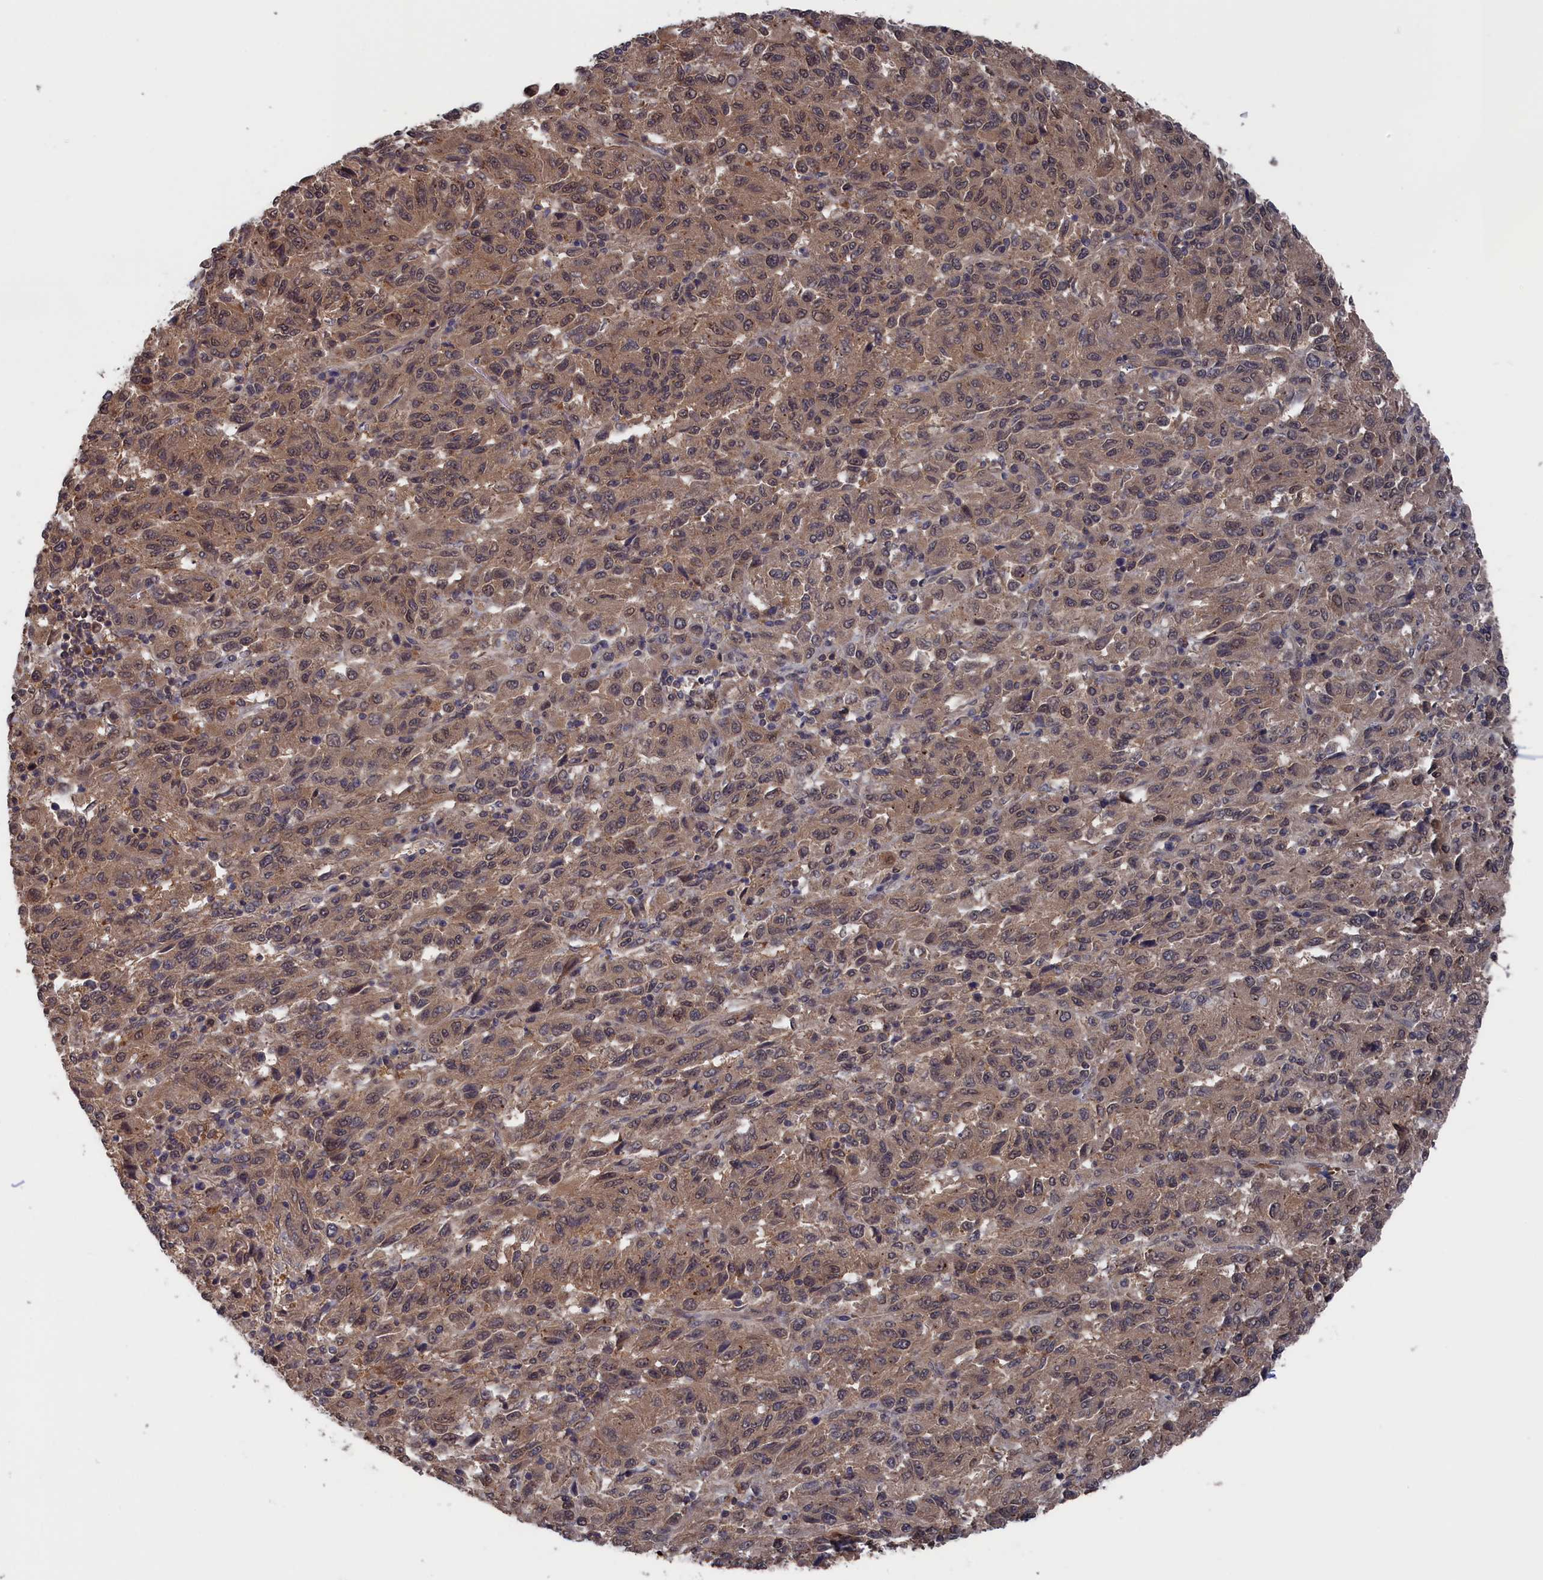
{"staining": {"intensity": "weak", "quantity": ">75%", "location": "cytoplasmic/membranous,nuclear"}, "tissue": "melanoma", "cell_type": "Tumor cells", "image_type": "cancer", "snomed": [{"axis": "morphology", "description": "Malignant melanoma, Metastatic site"}, {"axis": "topography", "description": "Lung"}], "caption": "This micrograph displays immunohistochemistry (IHC) staining of human melanoma, with low weak cytoplasmic/membranous and nuclear positivity in approximately >75% of tumor cells.", "gene": "NUTF2", "patient": {"sex": "male", "age": 64}}